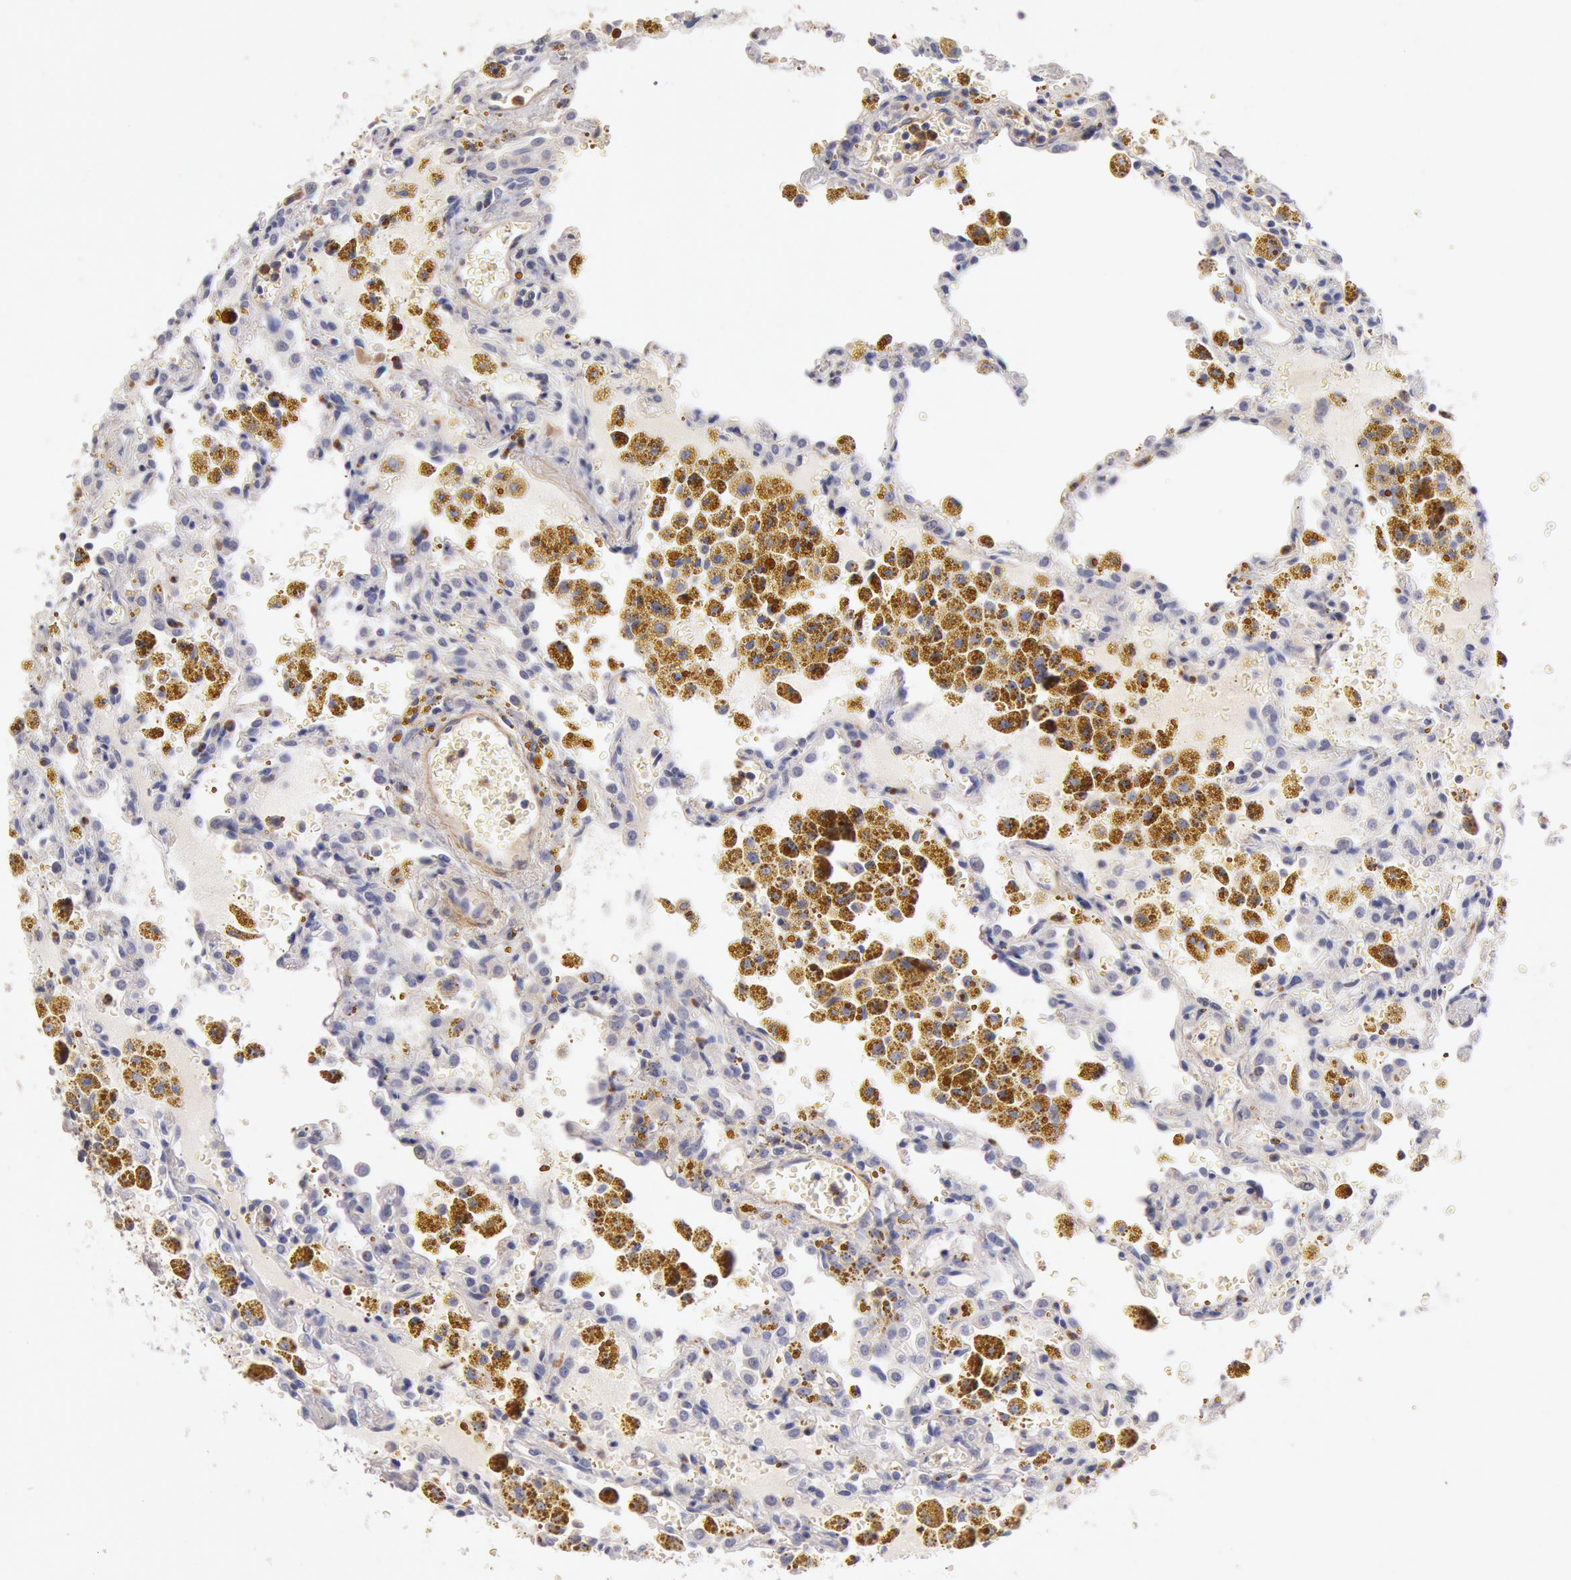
{"staining": {"intensity": "weak", "quantity": ">75%", "location": "cytoplasmic/membranous"}, "tissue": "carcinoid", "cell_type": "Tumor cells", "image_type": "cancer", "snomed": [{"axis": "morphology", "description": "Carcinoid, malignant, NOS"}, {"axis": "topography", "description": "Bronchus"}], "caption": "Malignant carcinoid stained for a protein reveals weak cytoplasmic/membranous positivity in tumor cells.", "gene": "TMED8", "patient": {"sex": "male", "age": 55}}